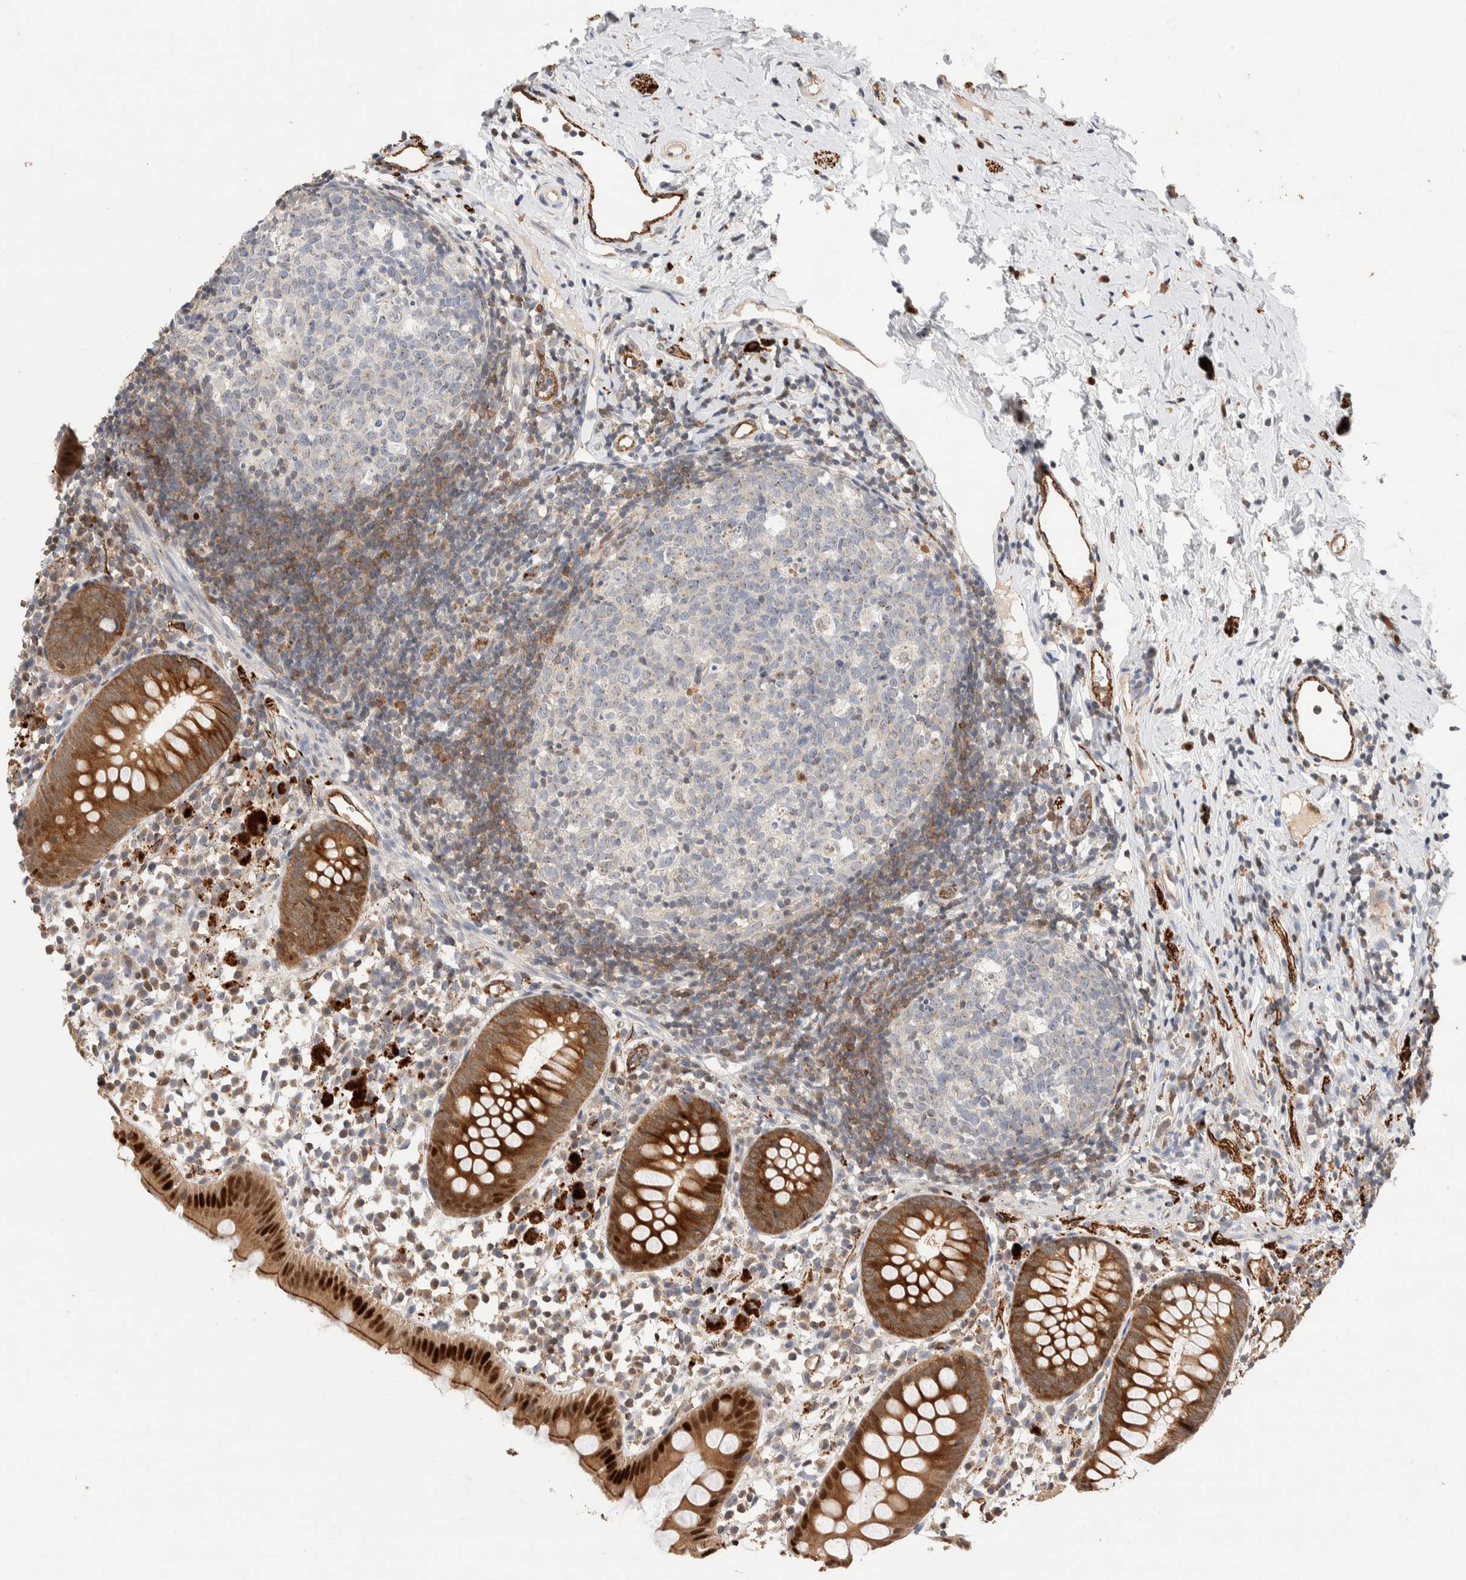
{"staining": {"intensity": "strong", "quantity": ">75%", "location": "cytoplasmic/membranous,nuclear"}, "tissue": "appendix", "cell_type": "Glandular cells", "image_type": "normal", "snomed": [{"axis": "morphology", "description": "Normal tissue, NOS"}, {"axis": "topography", "description": "Appendix"}], "caption": "Appendix stained with a brown dye shows strong cytoplasmic/membranous,nuclear positive expression in approximately >75% of glandular cells.", "gene": "NSMAF", "patient": {"sex": "female", "age": 20}}